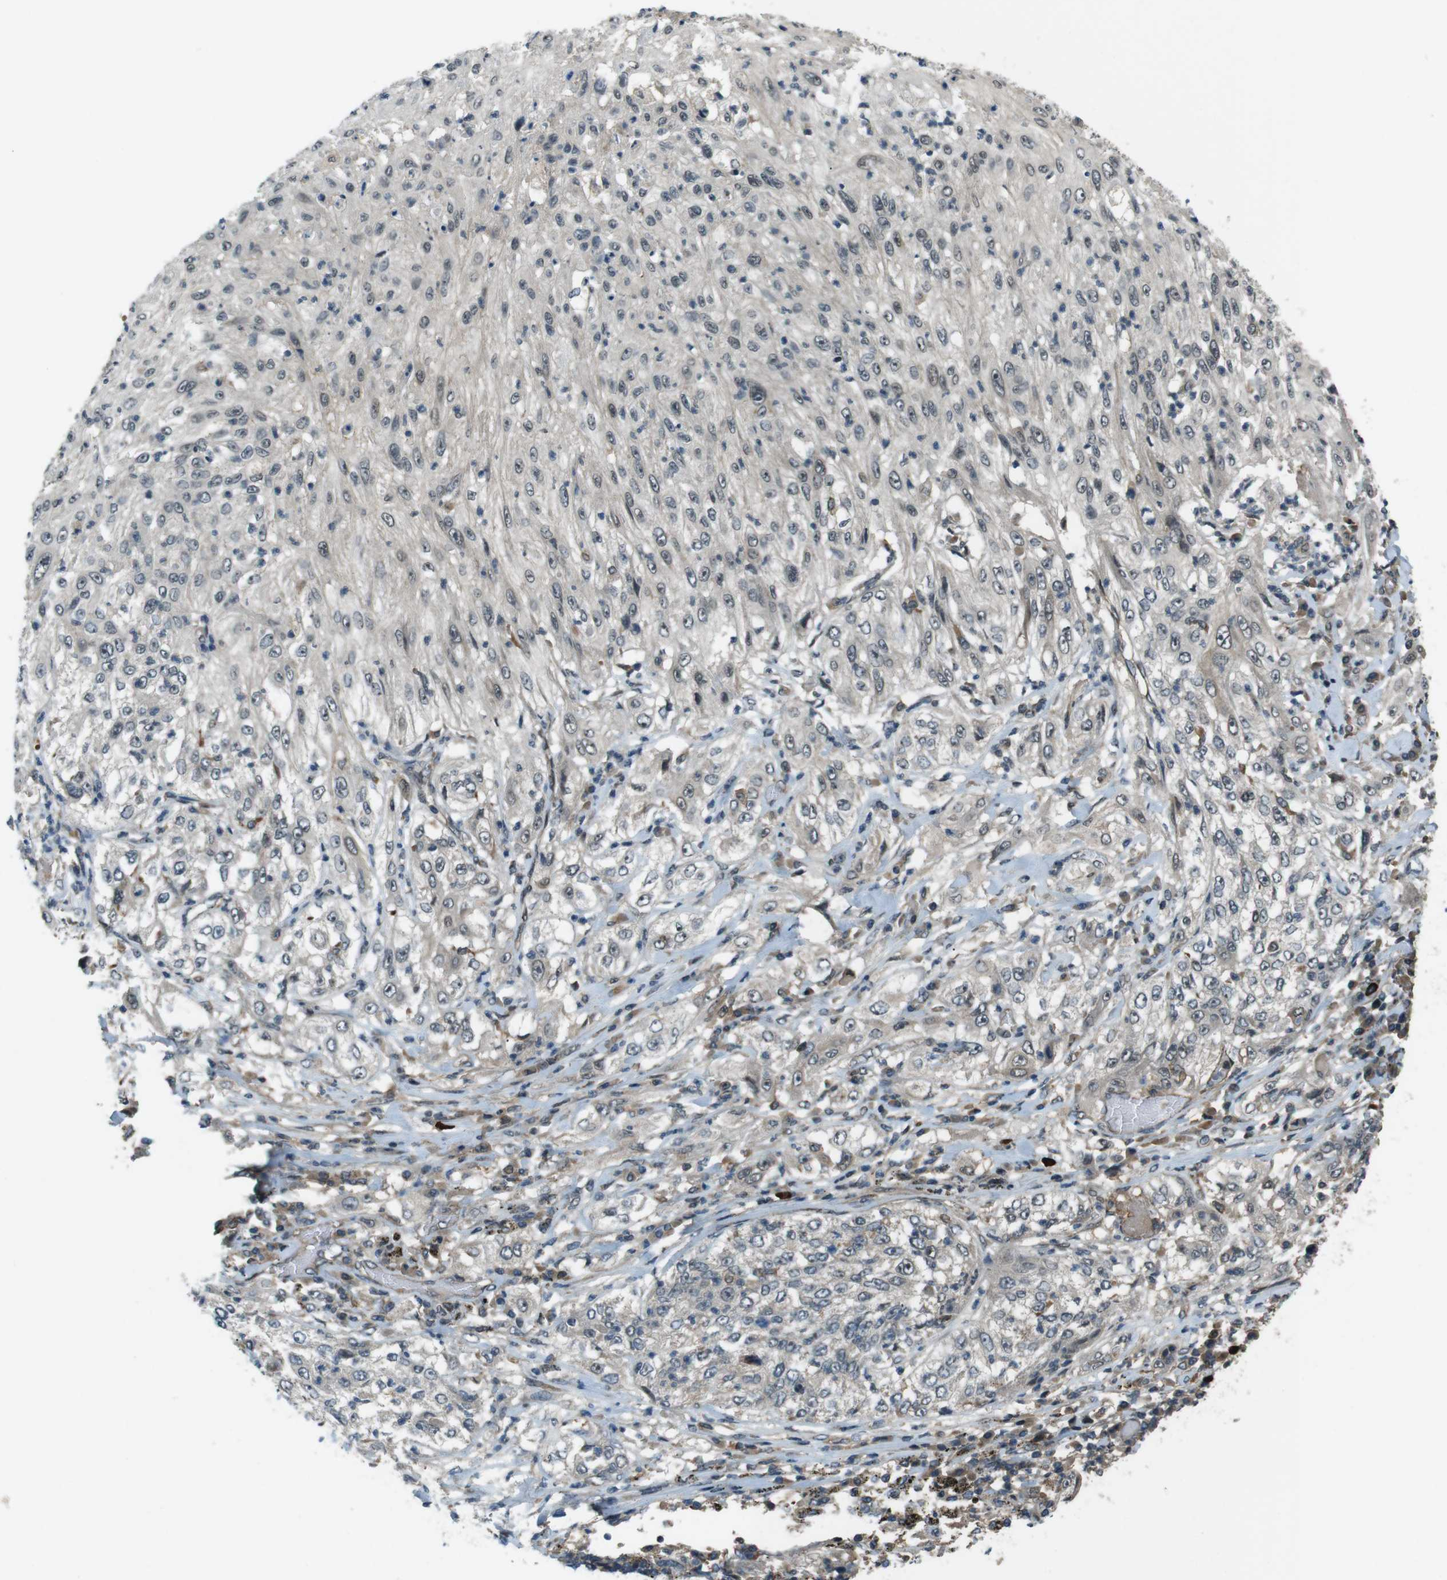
{"staining": {"intensity": "negative", "quantity": "none", "location": "none"}, "tissue": "lung cancer", "cell_type": "Tumor cells", "image_type": "cancer", "snomed": [{"axis": "morphology", "description": "Inflammation, NOS"}, {"axis": "morphology", "description": "Squamous cell carcinoma, NOS"}, {"axis": "topography", "description": "Lymph node"}, {"axis": "topography", "description": "Soft tissue"}, {"axis": "topography", "description": "Lung"}], "caption": "Immunohistochemical staining of squamous cell carcinoma (lung) shows no significant positivity in tumor cells.", "gene": "TIAM2", "patient": {"sex": "male", "age": 66}}